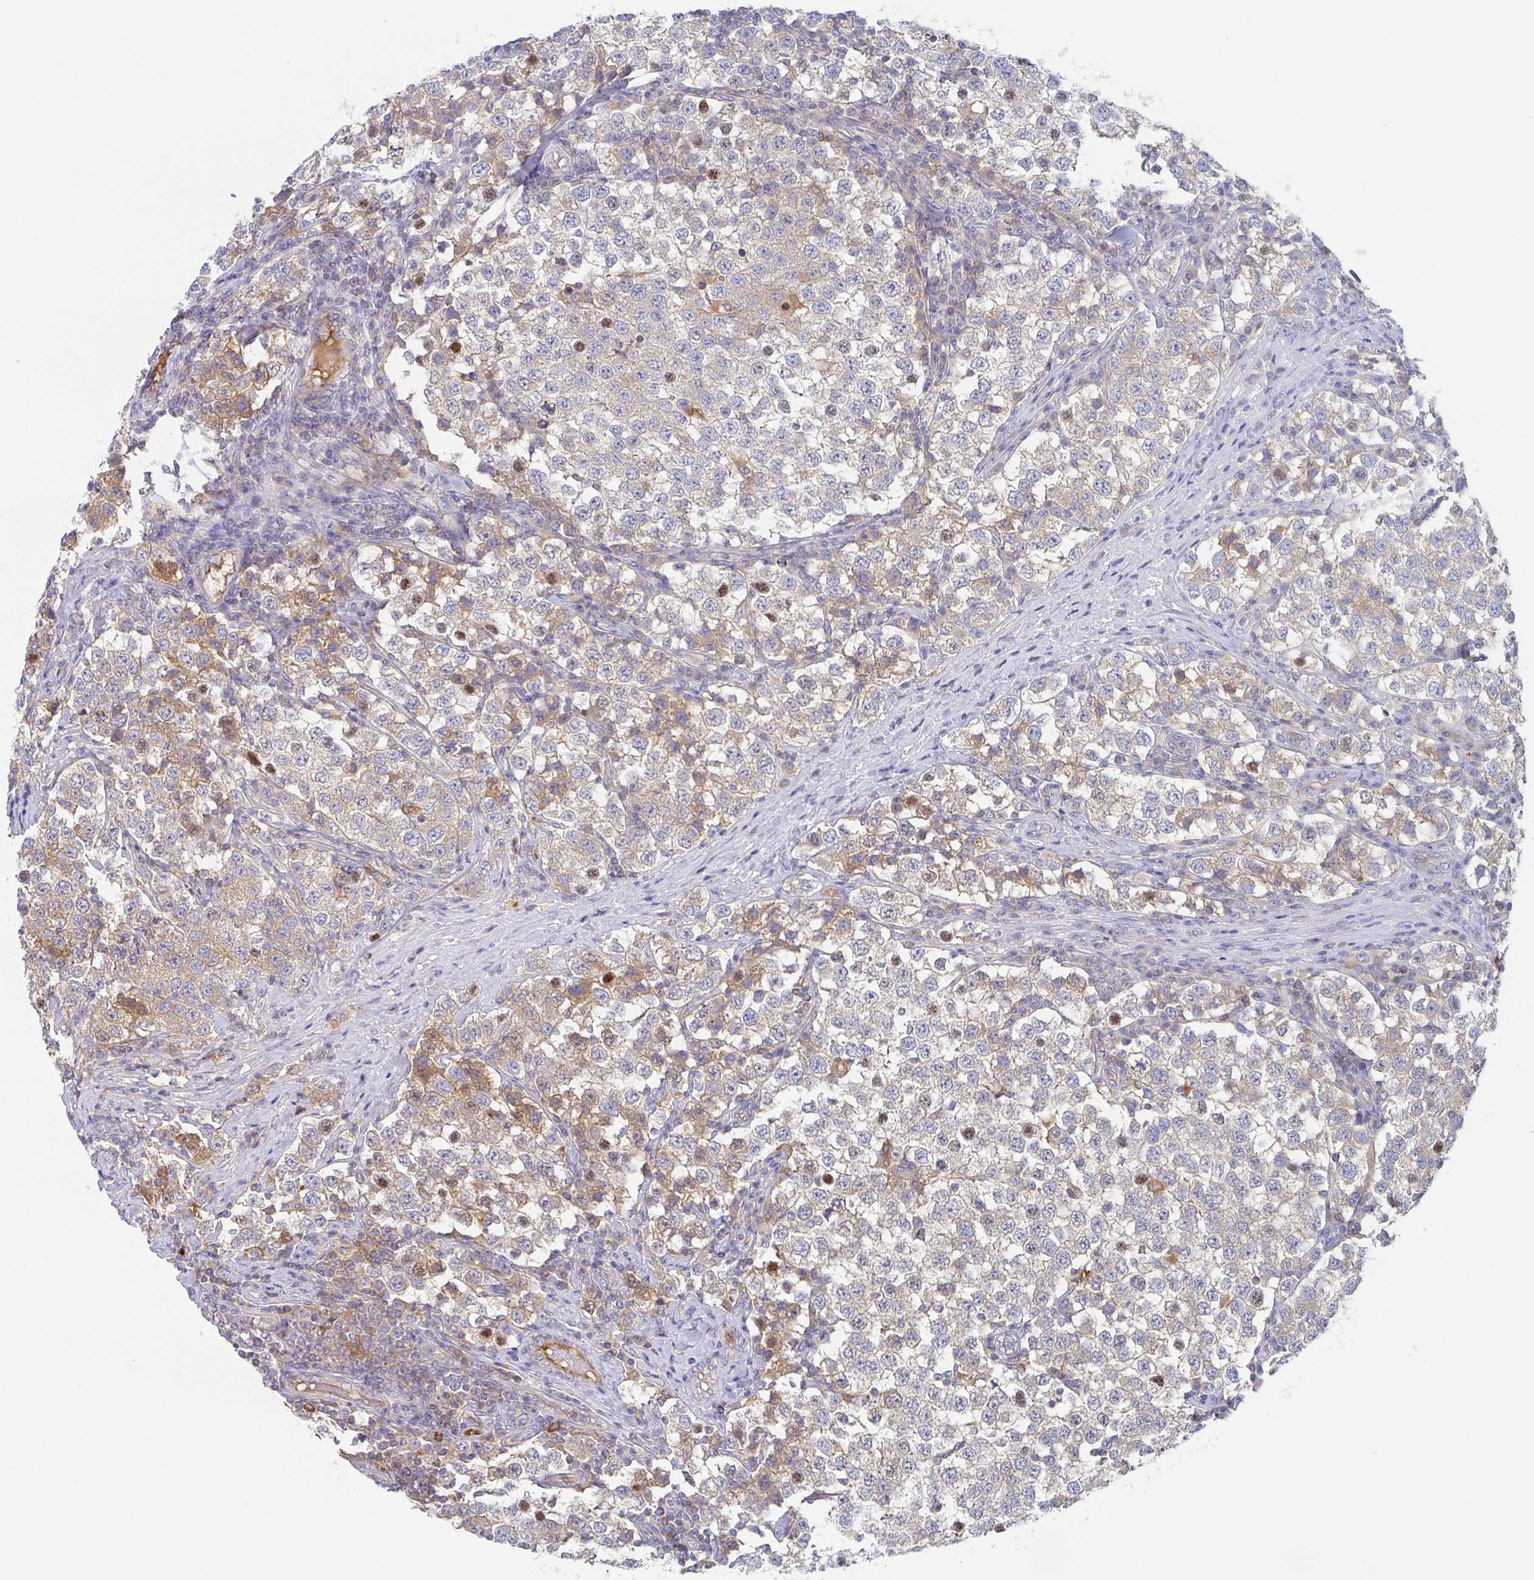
{"staining": {"intensity": "moderate", "quantity": "<25%", "location": "cytoplasmic/membranous,nuclear"}, "tissue": "testis cancer", "cell_type": "Tumor cells", "image_type": "cancer", "snomed": [{"axis": "morphology", "description": "Seminoma, NOS"}, {"axis": "topography", "description": "Testis"}], "caption": "This image displays immunohistochemistry (IHC) staining of seminoma (testis), with low moderate cytoplasmic/membranous and nuclear staining in about <25% of tumor cells.", "gene": "AMPD2", "patient": {"sex": "male", "age": 34}}